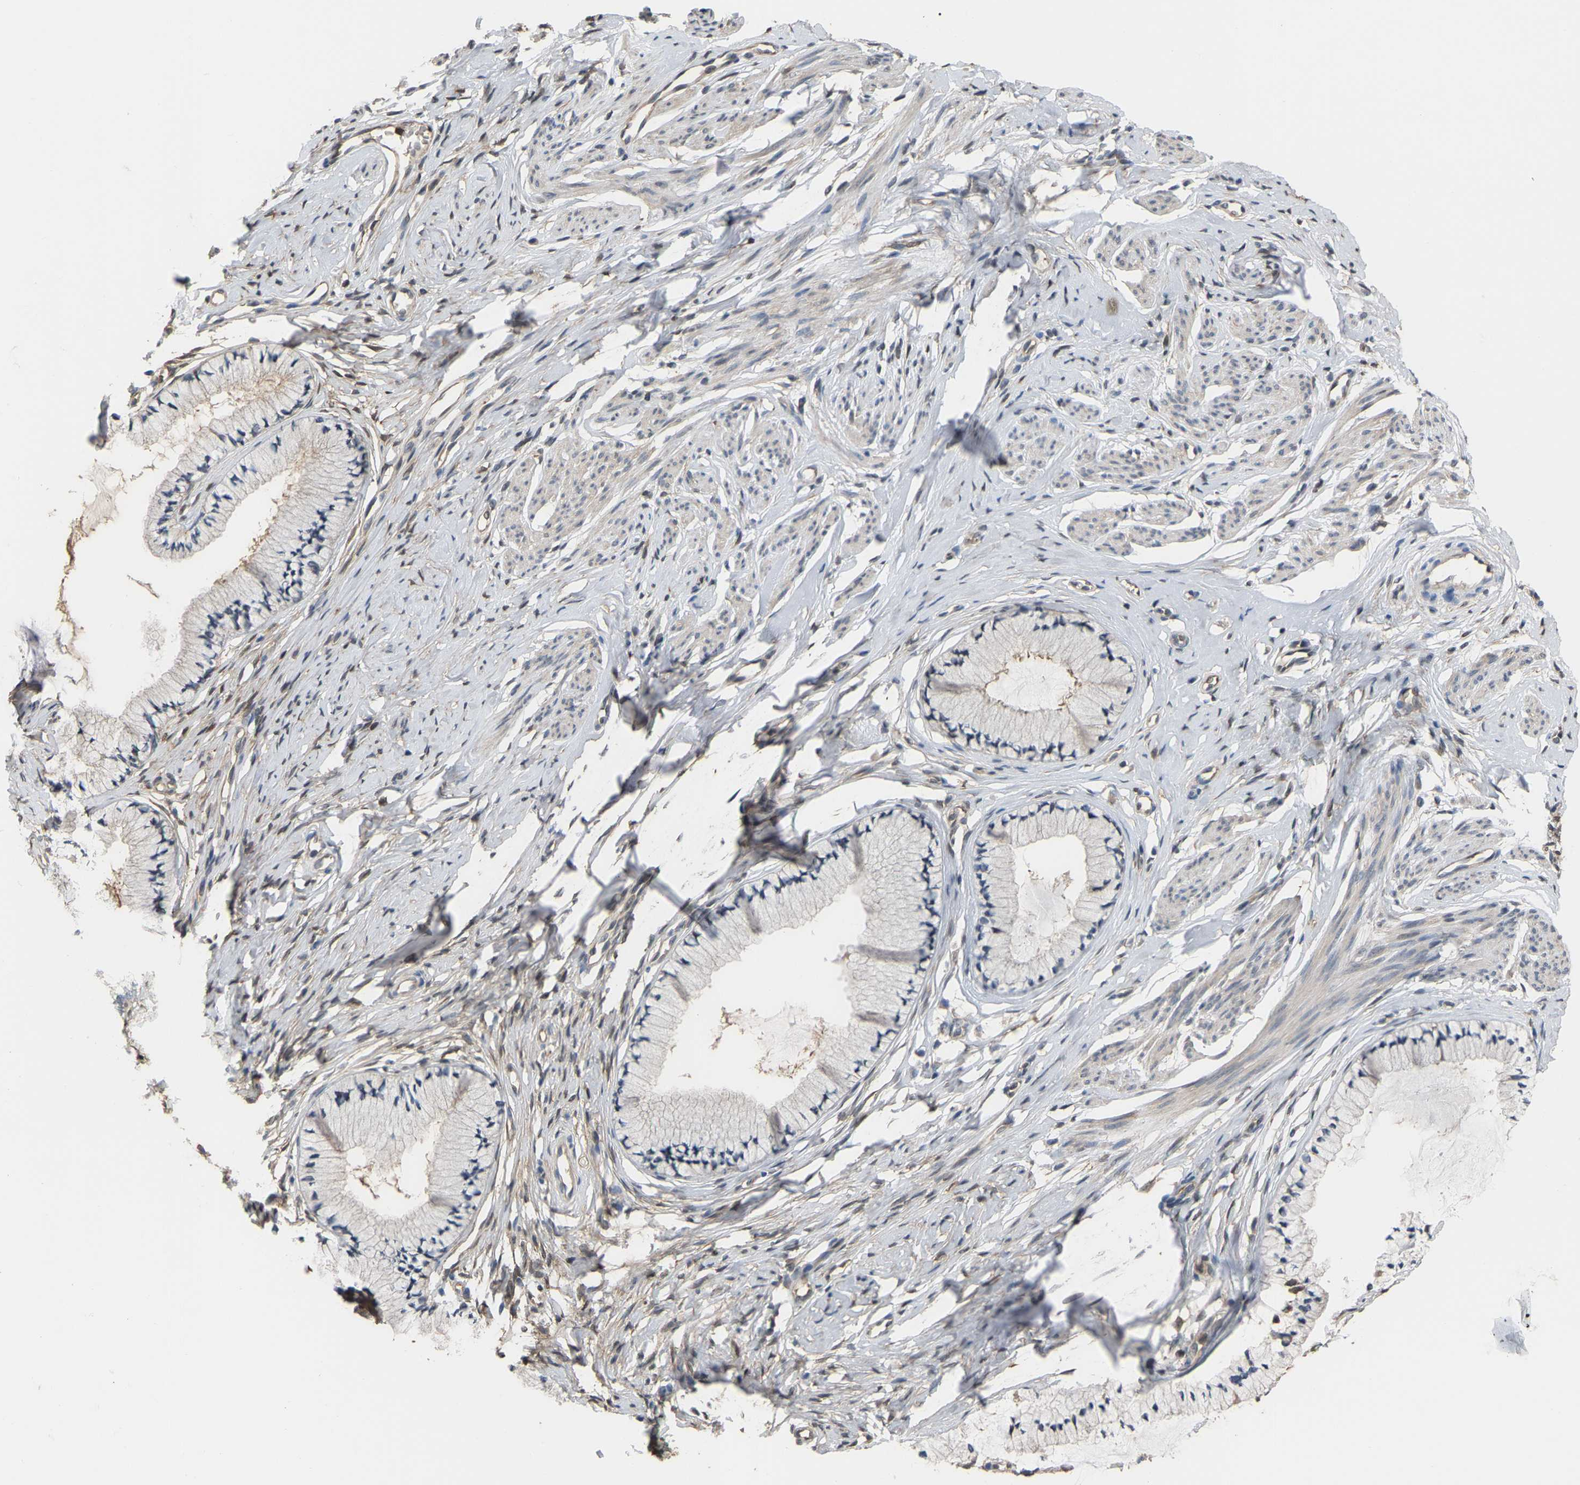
{"staining": {"intensity": "negative", "quantity": "none", "location": "none"}, "tissue": "cervix", "cell_type": "Glandular cells", "image_type": "normal", "snomed": [{"axis": "morphology", "description": "Normal tissue, NOS"}, {"axis": "topography", "description": "Cervix"}], "caption": "Image shows no significant protein staining in glandular cells of benign cervix.", "gene": "MTPN", "patient": {"sex": "female", "age": 77}}